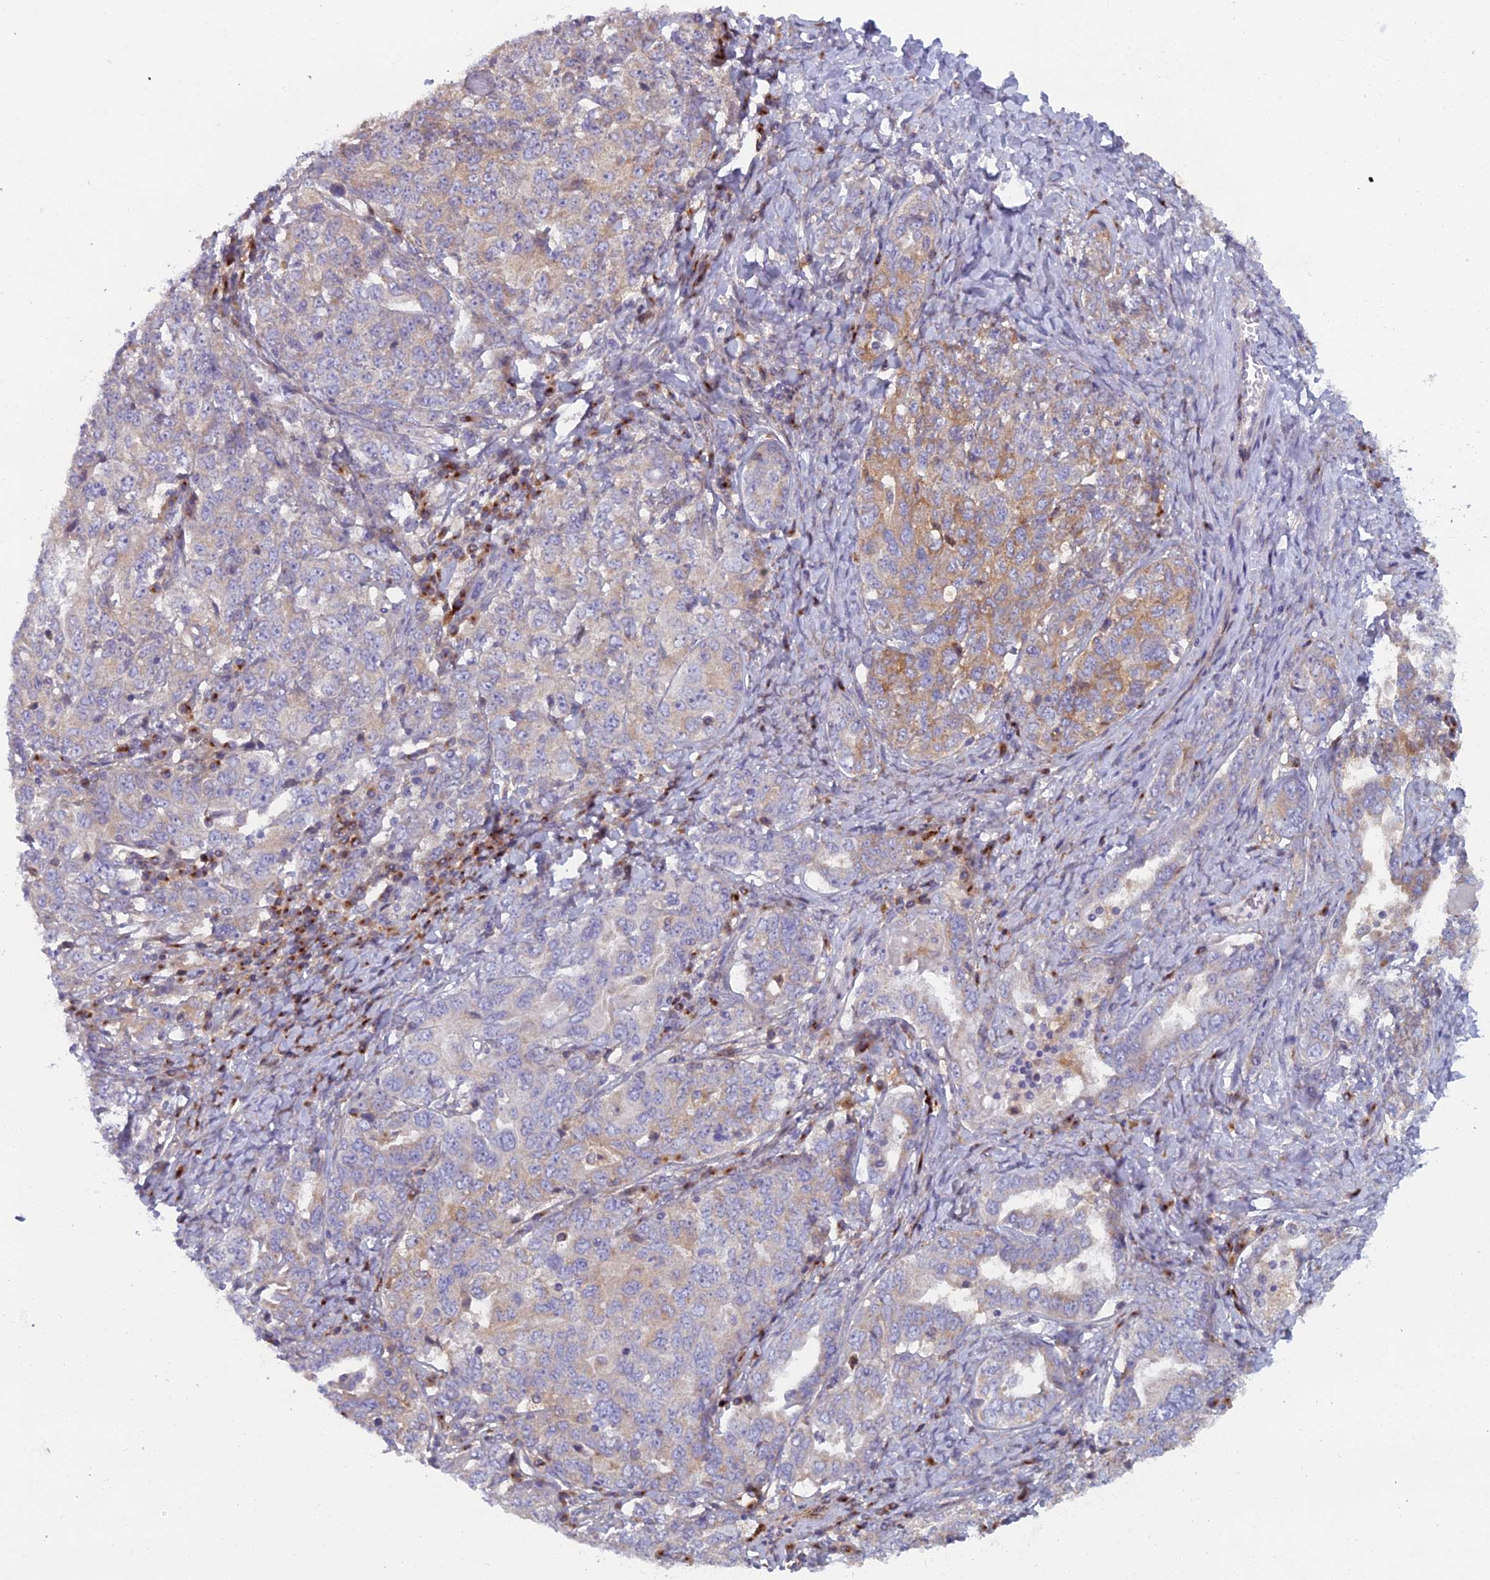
{"staining": {"intensity": "moderate", "quantity": "25%-75%", "location": "cytoplasmic/membranous"}, "tissue": "ovarian cancer", "cell_type": "Tumor cells", "image_type": "cancer", "snomed": [{"axis": "morphology", "description": "Carcinoma, endometroid"}, {"axis": "topography", "description": "Ovary"}], "caption": "A brown stain highlights moderate cytoplasmic/membranous expression of a protein in human ovarian cancer (endometroid carcinoma) tumor cells. (DAB IHC with brightfield microscopy, high magnification).", "gene": "B9D2", "patient": {"sex": "female", "age": 62}}